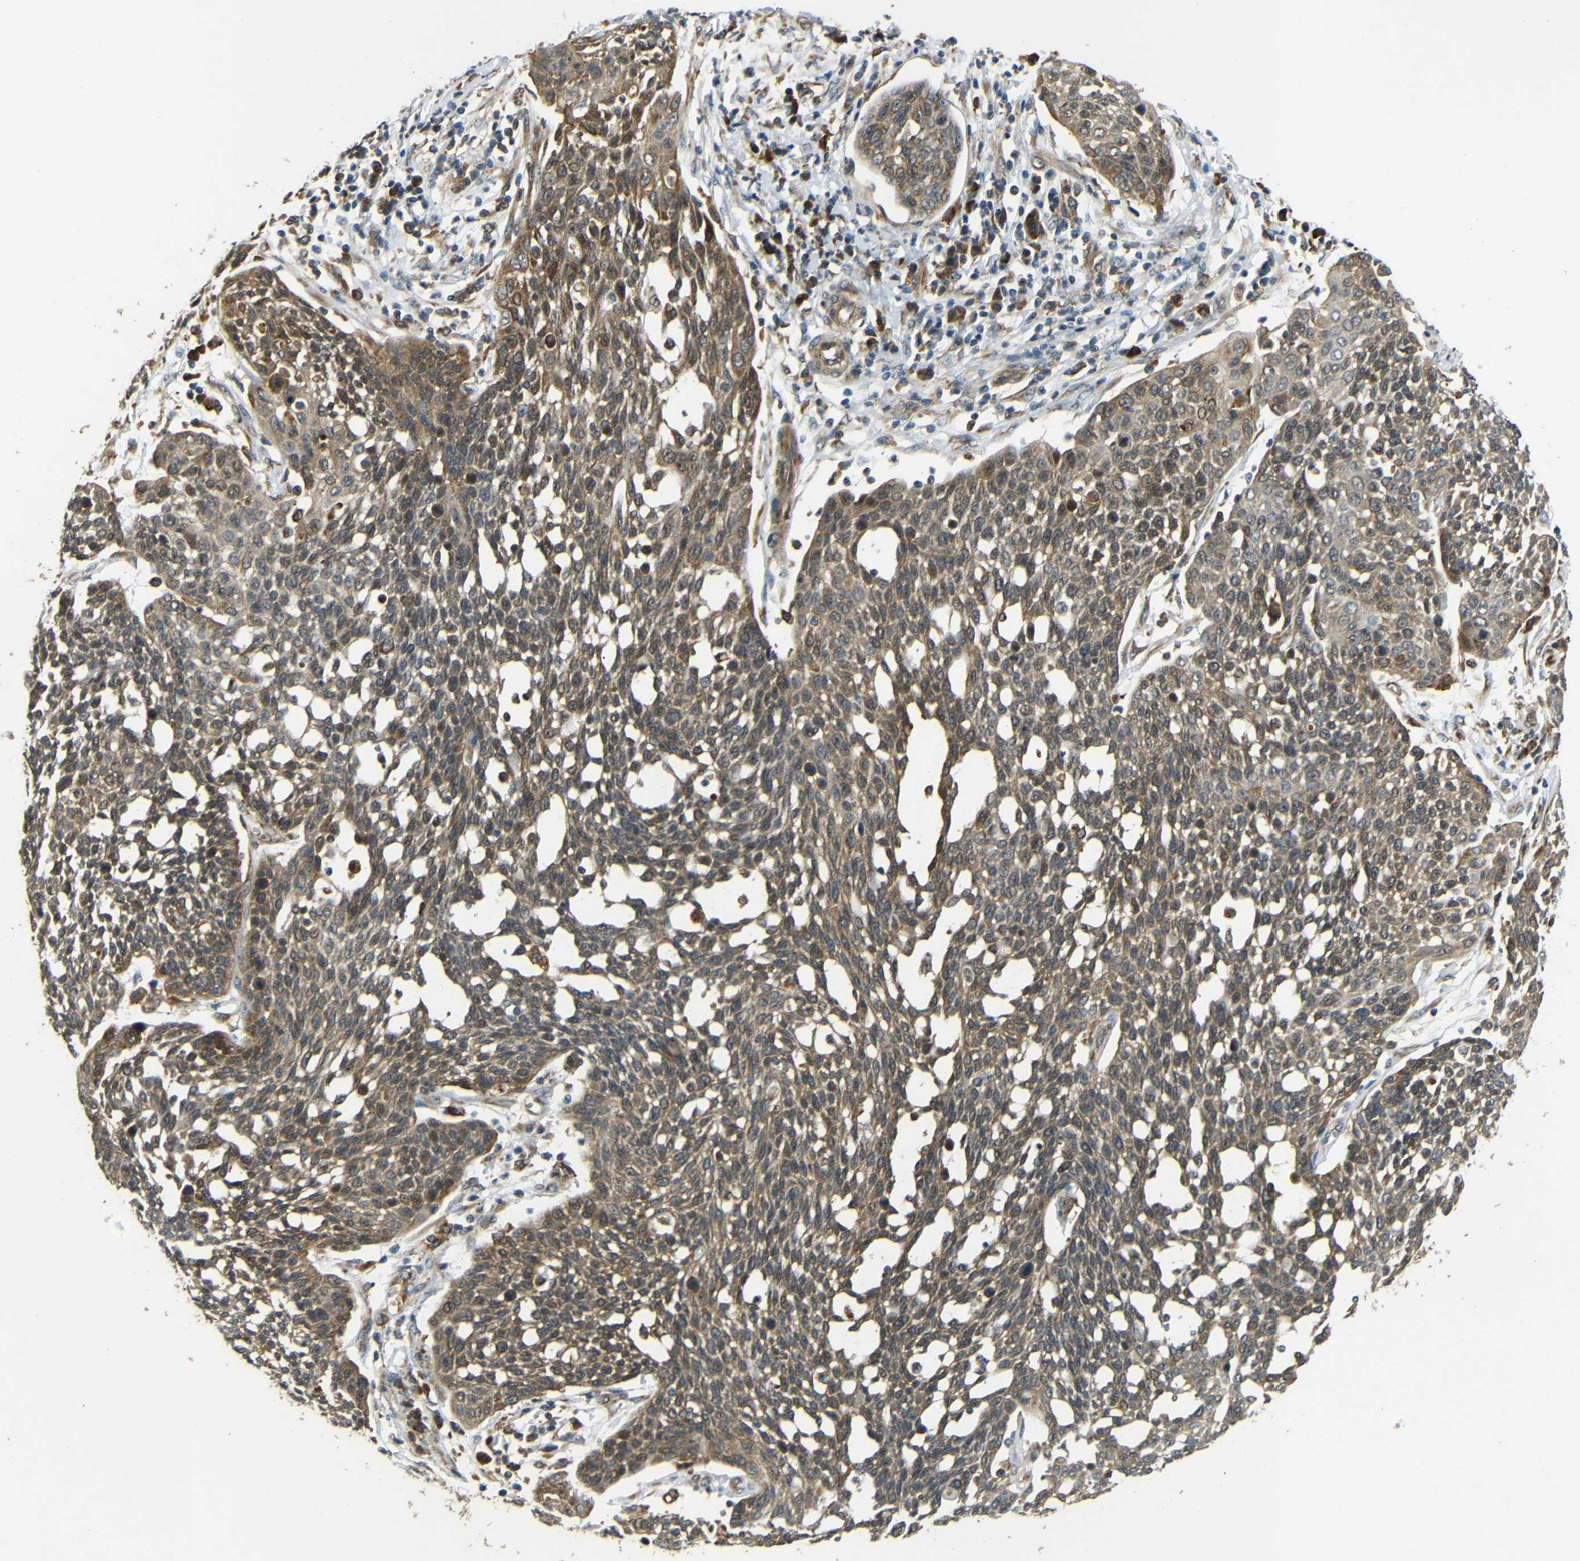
{"staining": {"intensity": "moderate", "quantity": ">75%", "location": "cytoplasmic/membranous"}, "tissue": "cervical cancer", "cell_type": "Tumor cells", "image_type": "cancer", "snomed": [{"axis": "morphology", "description": "Squamous cell carcinoma, NOS"}, {"axis": "topography", "description": "Cervix"}], "caption": "Protein expression analysis of cervical cancer (squamous cell carcinoma) exhibits moderate cytoplasmic/membranous staining in approximately >75% of tumor cells. Using DAB (brown) and hematoxylin (blue) stains, captured at high magnification using brightfield microscopy.", "gene": "EPHB2", "patient": {"sex": "female", "age": 34}}